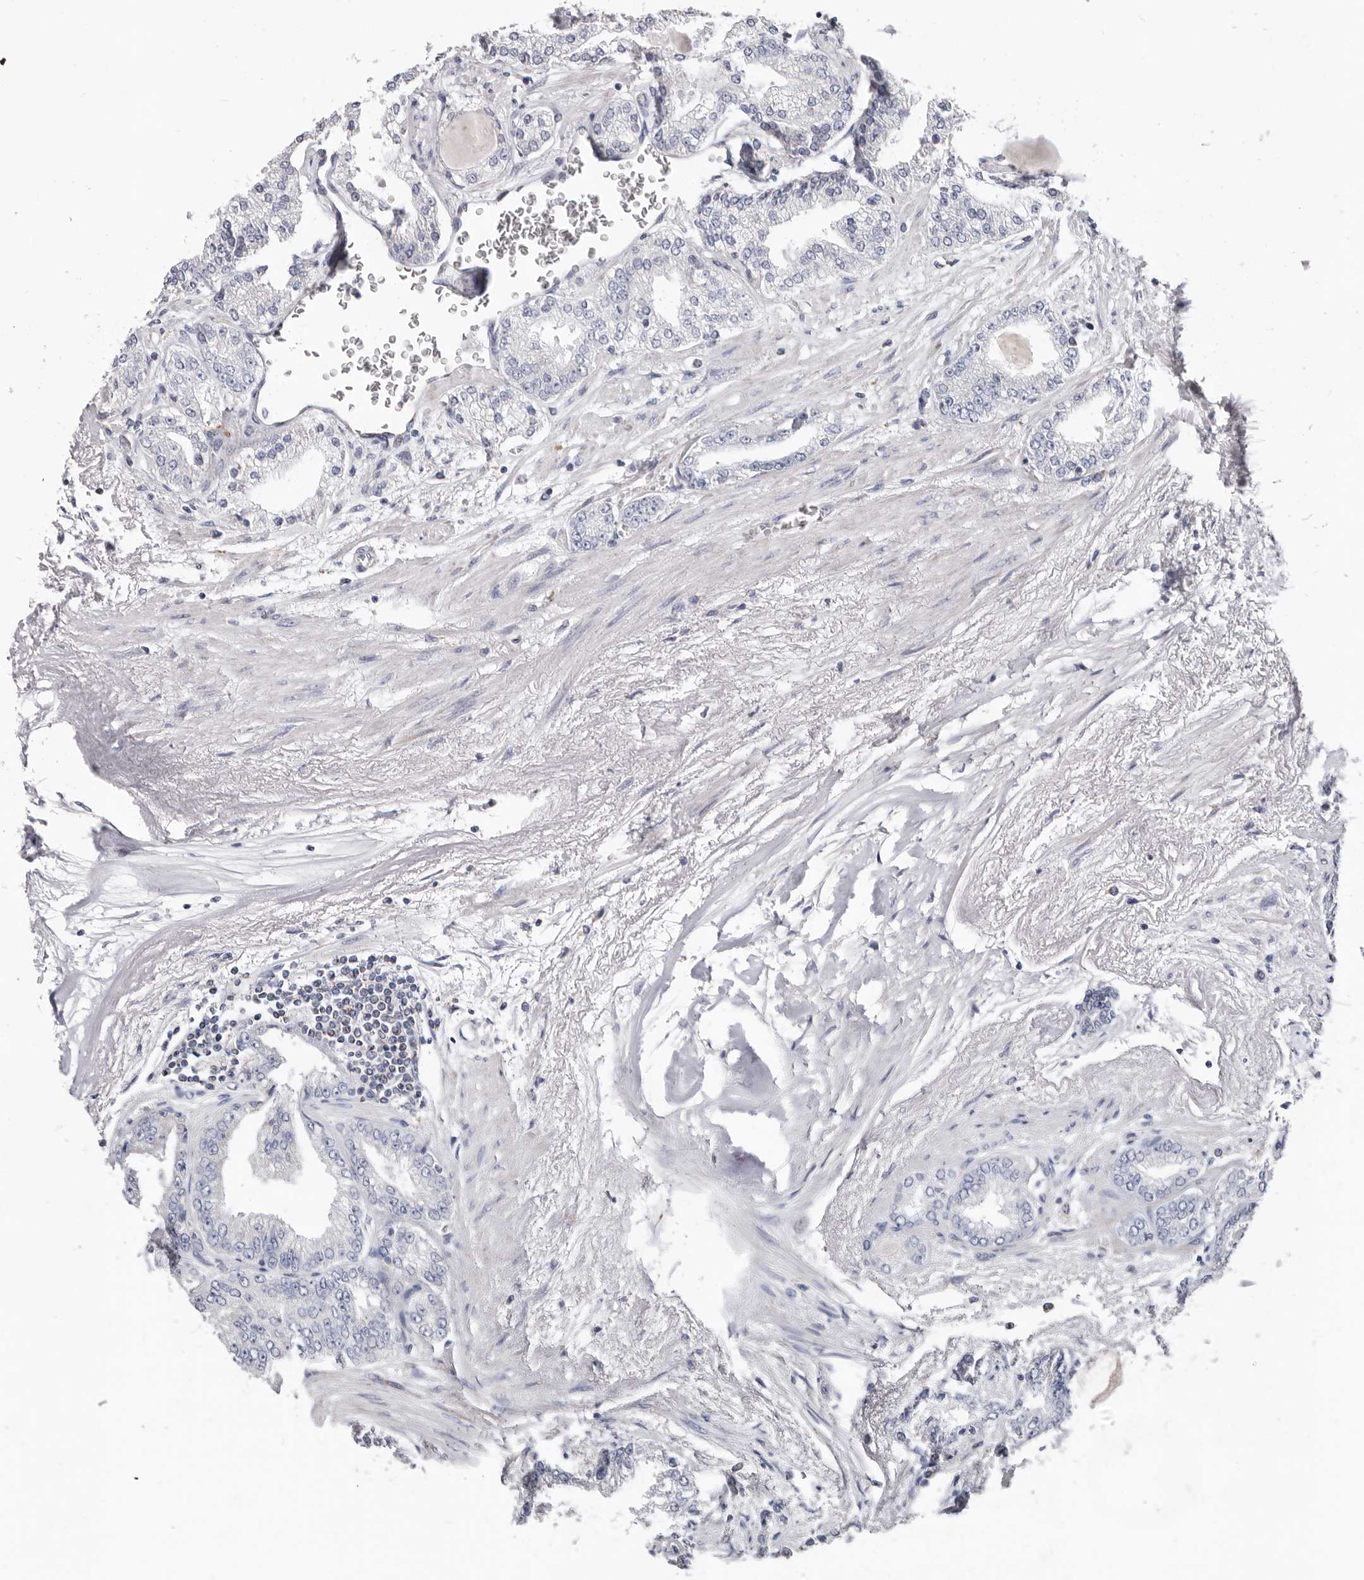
{"staining": {"intensity": "moderate", "quantity": "<25%", "location": "cytoplasmic/membranous"}, "tissue": "prostate cancer", "cell_type": "Tumor cells", "image_type": "cancer", "snomed": [{"axis": "morphology", "description": "Adenocarcinoma, High grade"}, {"axis": "topography", "description": "Prostate"}], "caption": "This is a histology image of IHC staining of adenocarcinoma (high-grade) (prostate), which shows moderate staining in the cytoplasmic/membranous of tumor cells.", "gene": "RSPO2", "patient": {"sex": "male", "age": 71}}